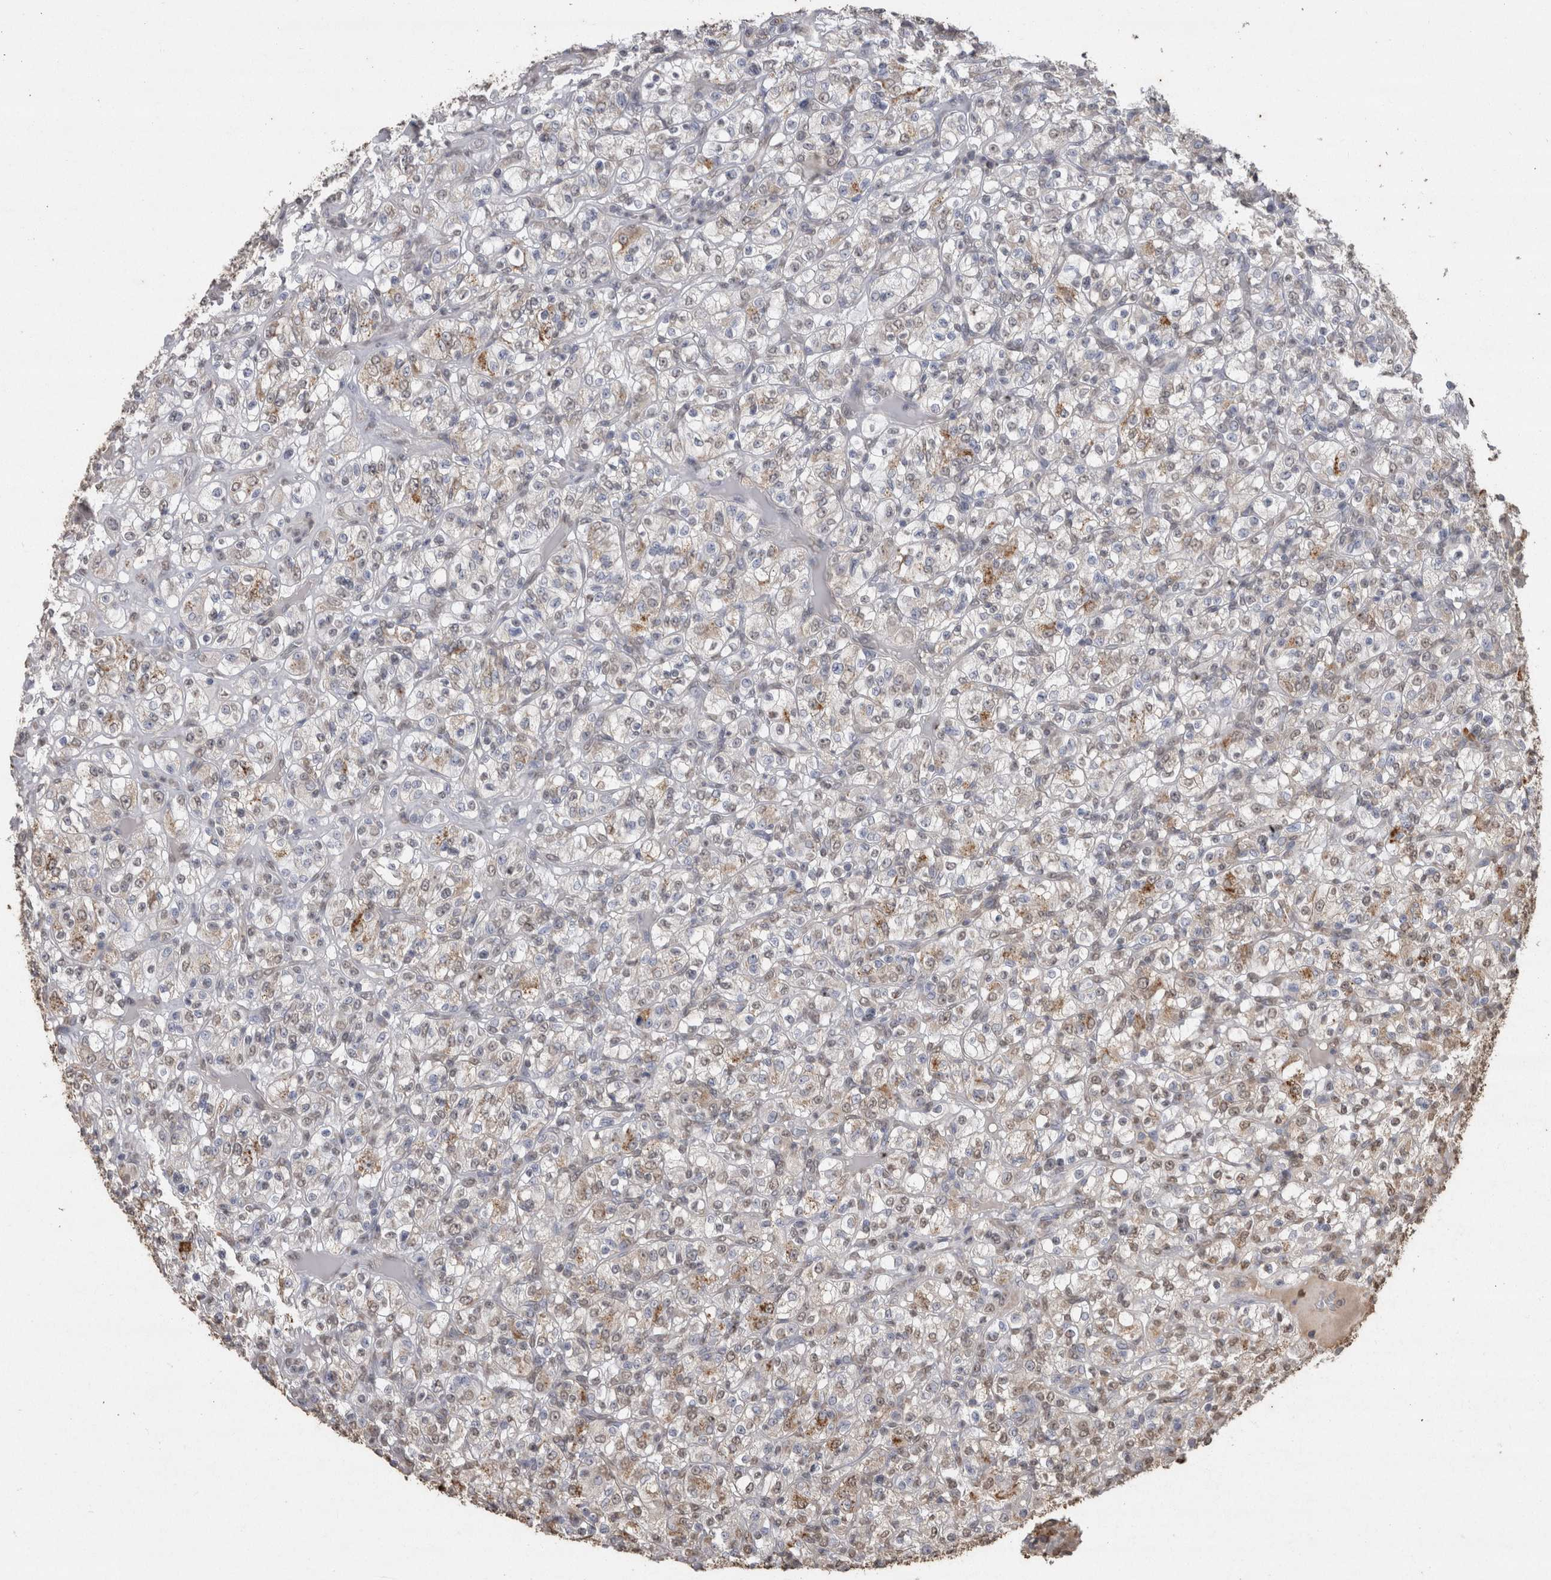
{"staining": {"intensity": "weak", "quantity": "25%-75%", "location": "nuclear"}, "tissue": "renal cancer", "cell_type": "Tumor cells", "image_type": "cancer", "snomed": [{"axis": "morphology", "description": "Normal tissue, NOS"}, {"axis": "morphology", "description": "Adenocarcinoma, NOS"}, {"axis": "topography", "description": "Kidney"}], "caption": "Adenocarcinoma (renal) stained with a protein marker displays weak staining in tumor cells.", "gene": "CRELD2", "patient": {"sex": "female", "age": 72}}